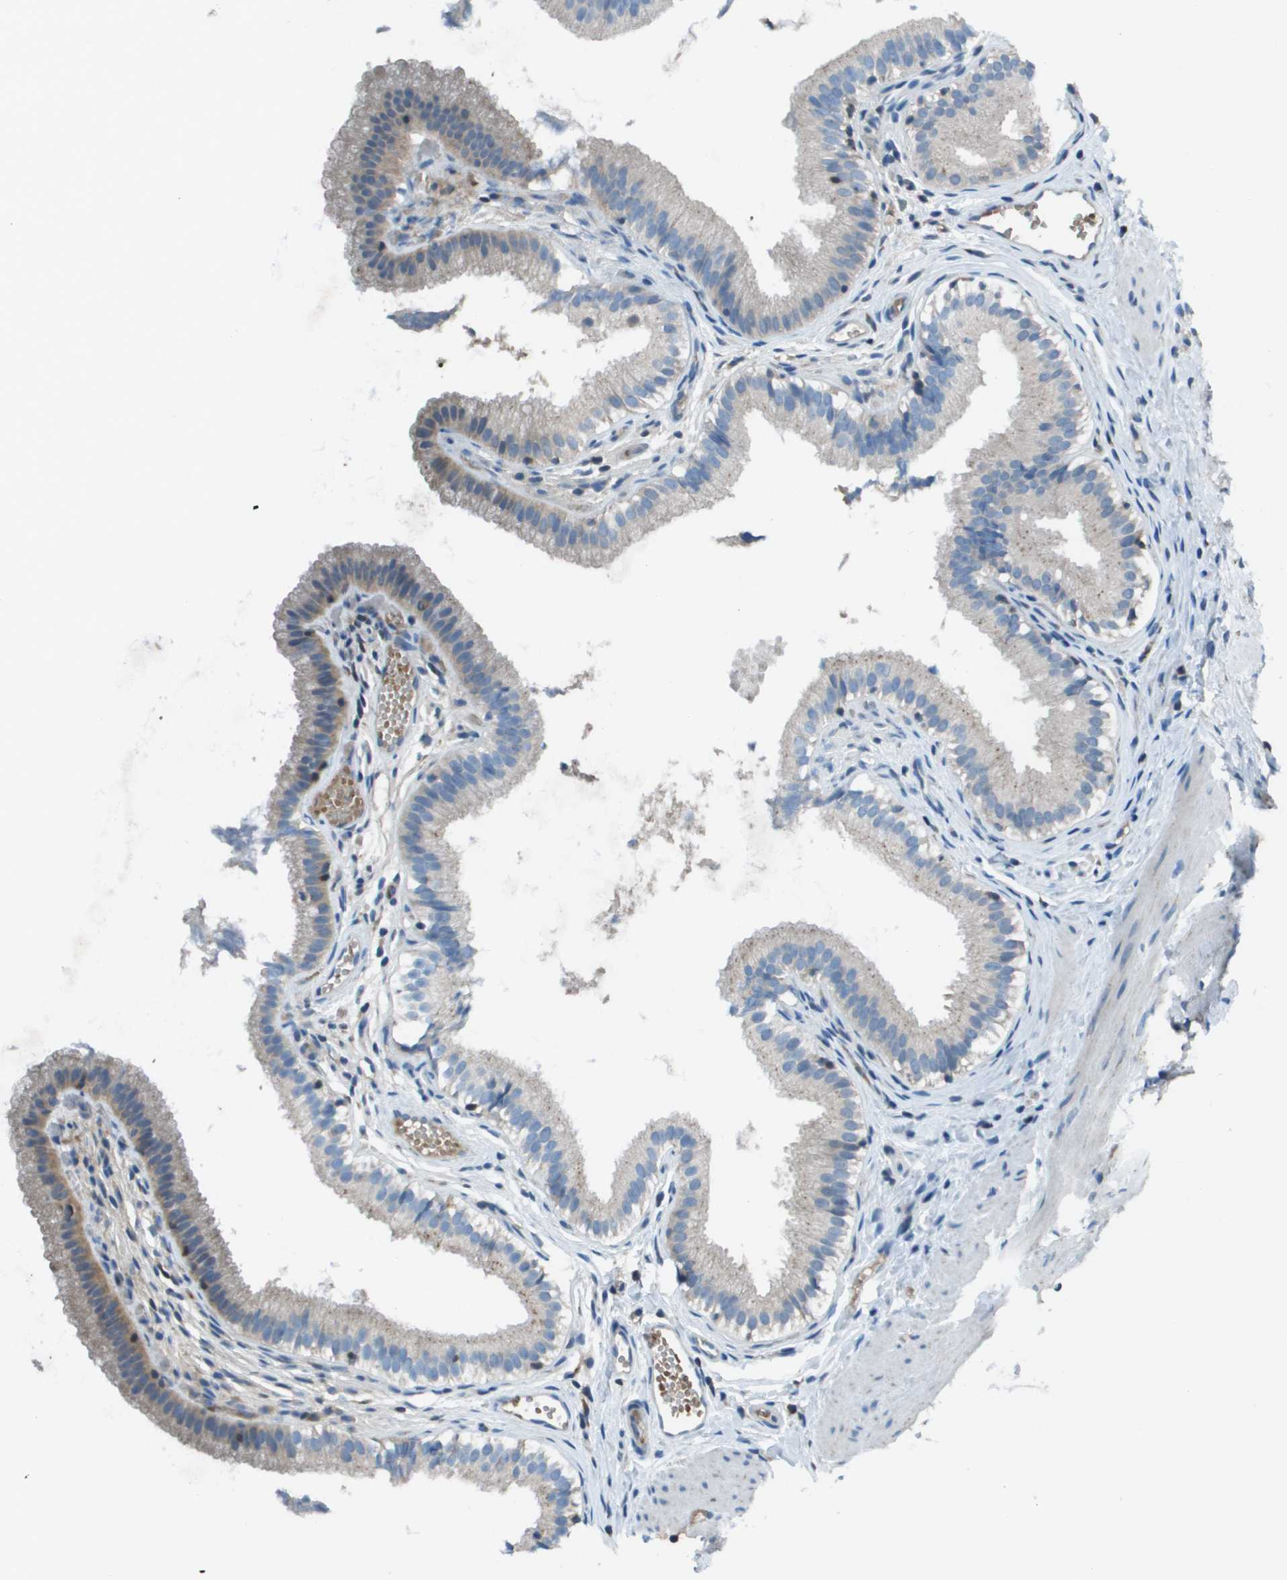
{"staining": {"intensity": "weak", "quantity": "25%-75%", "location": "cytoplasmic/membranous"}, "tissue": "gallbladder", "cell_type": "Glandular cells", "image_type": "normal", "snomed": [{"axis": "morphology", "description": "Normal tissue, NOS"}, {"axis": "topography", "description": "Gallbladder"}], "caption": "Protein staining reveals weak cytoplasmic/membranous positivity in about 25%-75% of glandular cells in normal gallbladder.", "gene": "CAMK4", "patient": {"sex": "female", "age": 26}}